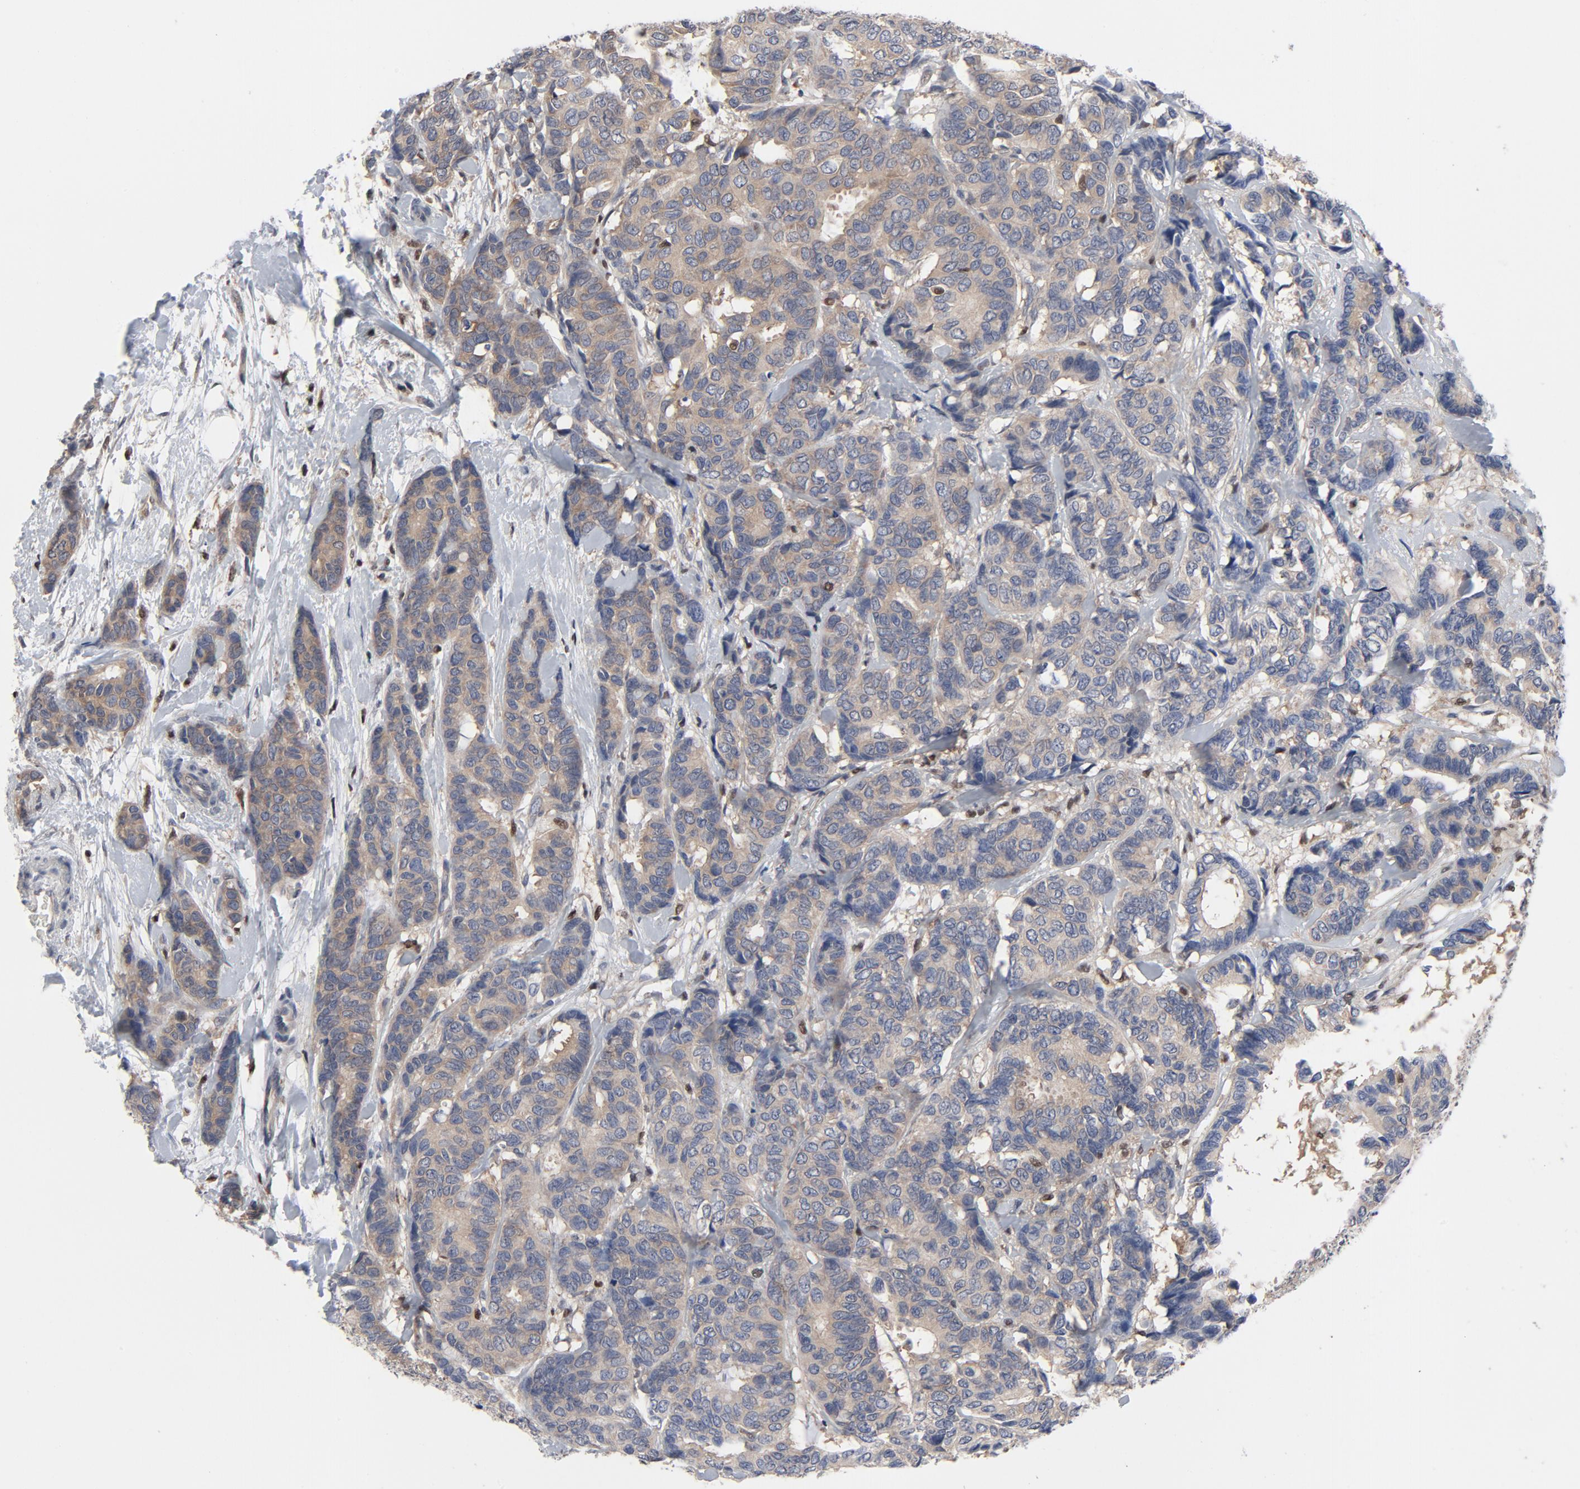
{"staining": {"intensity": "weak", "quantity": ">75%", "location": "cytoplasmic/membranous"}, "tissue": "breast cancer", "cell_type": "Tumor cells", "image_type": "cancer", "snomed": [{"axis": "morphology", "description": "Duct carcinoma"}, {"axis": "topography", "description": "Breast"}], "caption": "Immunohistochemistry (IHC) photomicrograph of human invasive ductal carcinoma (breast) stained for a protein (brown), which displays low levels of weak cytoplasmic/membranous positivity in approximately >75% of tumor cells.", "gene": "NFKB1", "patient": {"sex": "female", "age": 87}}